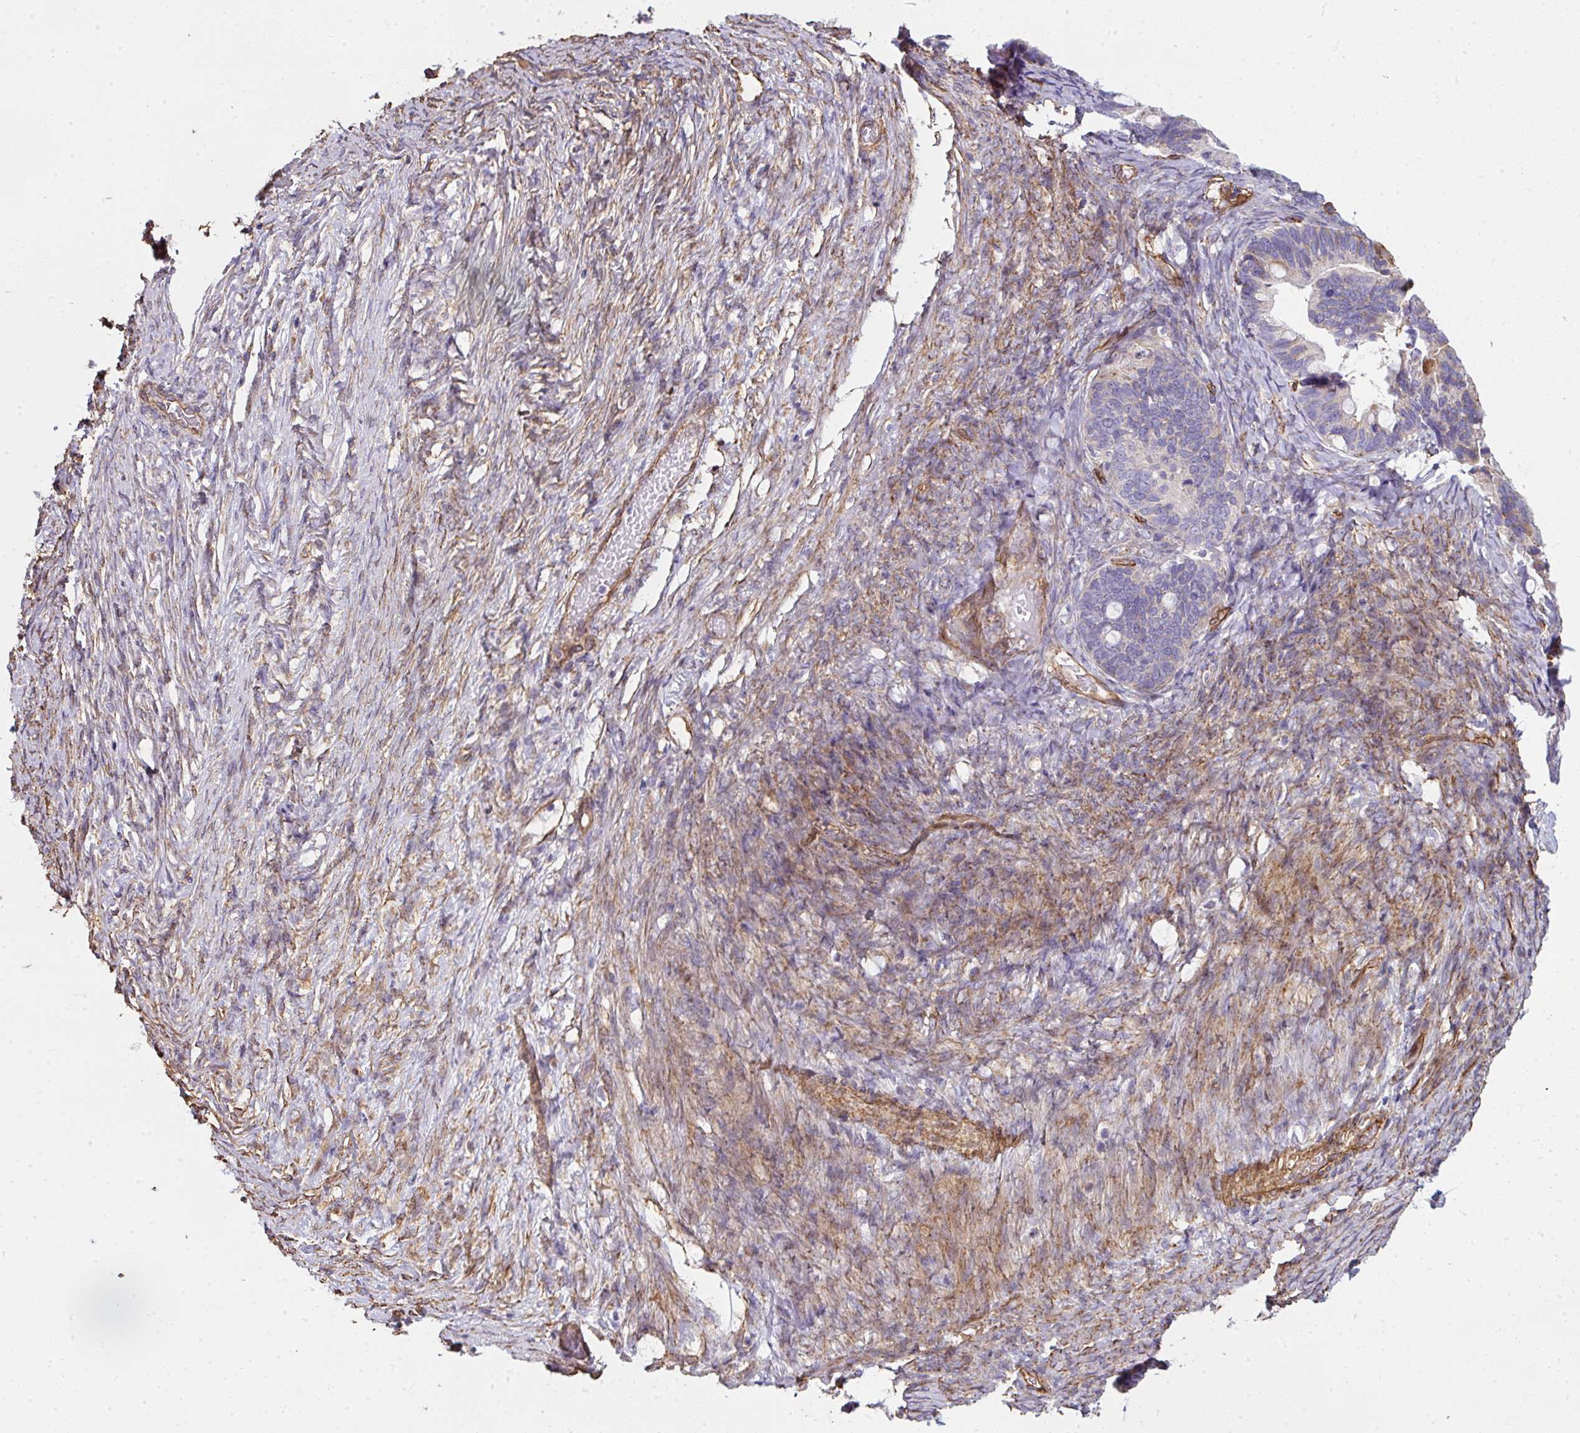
{"staining": {"intensity": "weak", "quantity": "25%-75%", "location": "cytoplasmic/membranous"}, "tissue": "ovarian cancer", "cell_type": "Tumor cells", "image_type": "cancer", "snomed": [{"axis": "morphology", "description": "Cystadenocarcinoma, serous, NOS"}, {"axis": "topography", "description": "Ovary"}], "caption": "Protein staining shows weak cytoplasmic/membranous staining in approximately 25%-75% of tumor cells in ovarian serous cystadenocarcinoma.", "gene": "ANKUB1", "patient": {"sex": "female", "age": 56}}